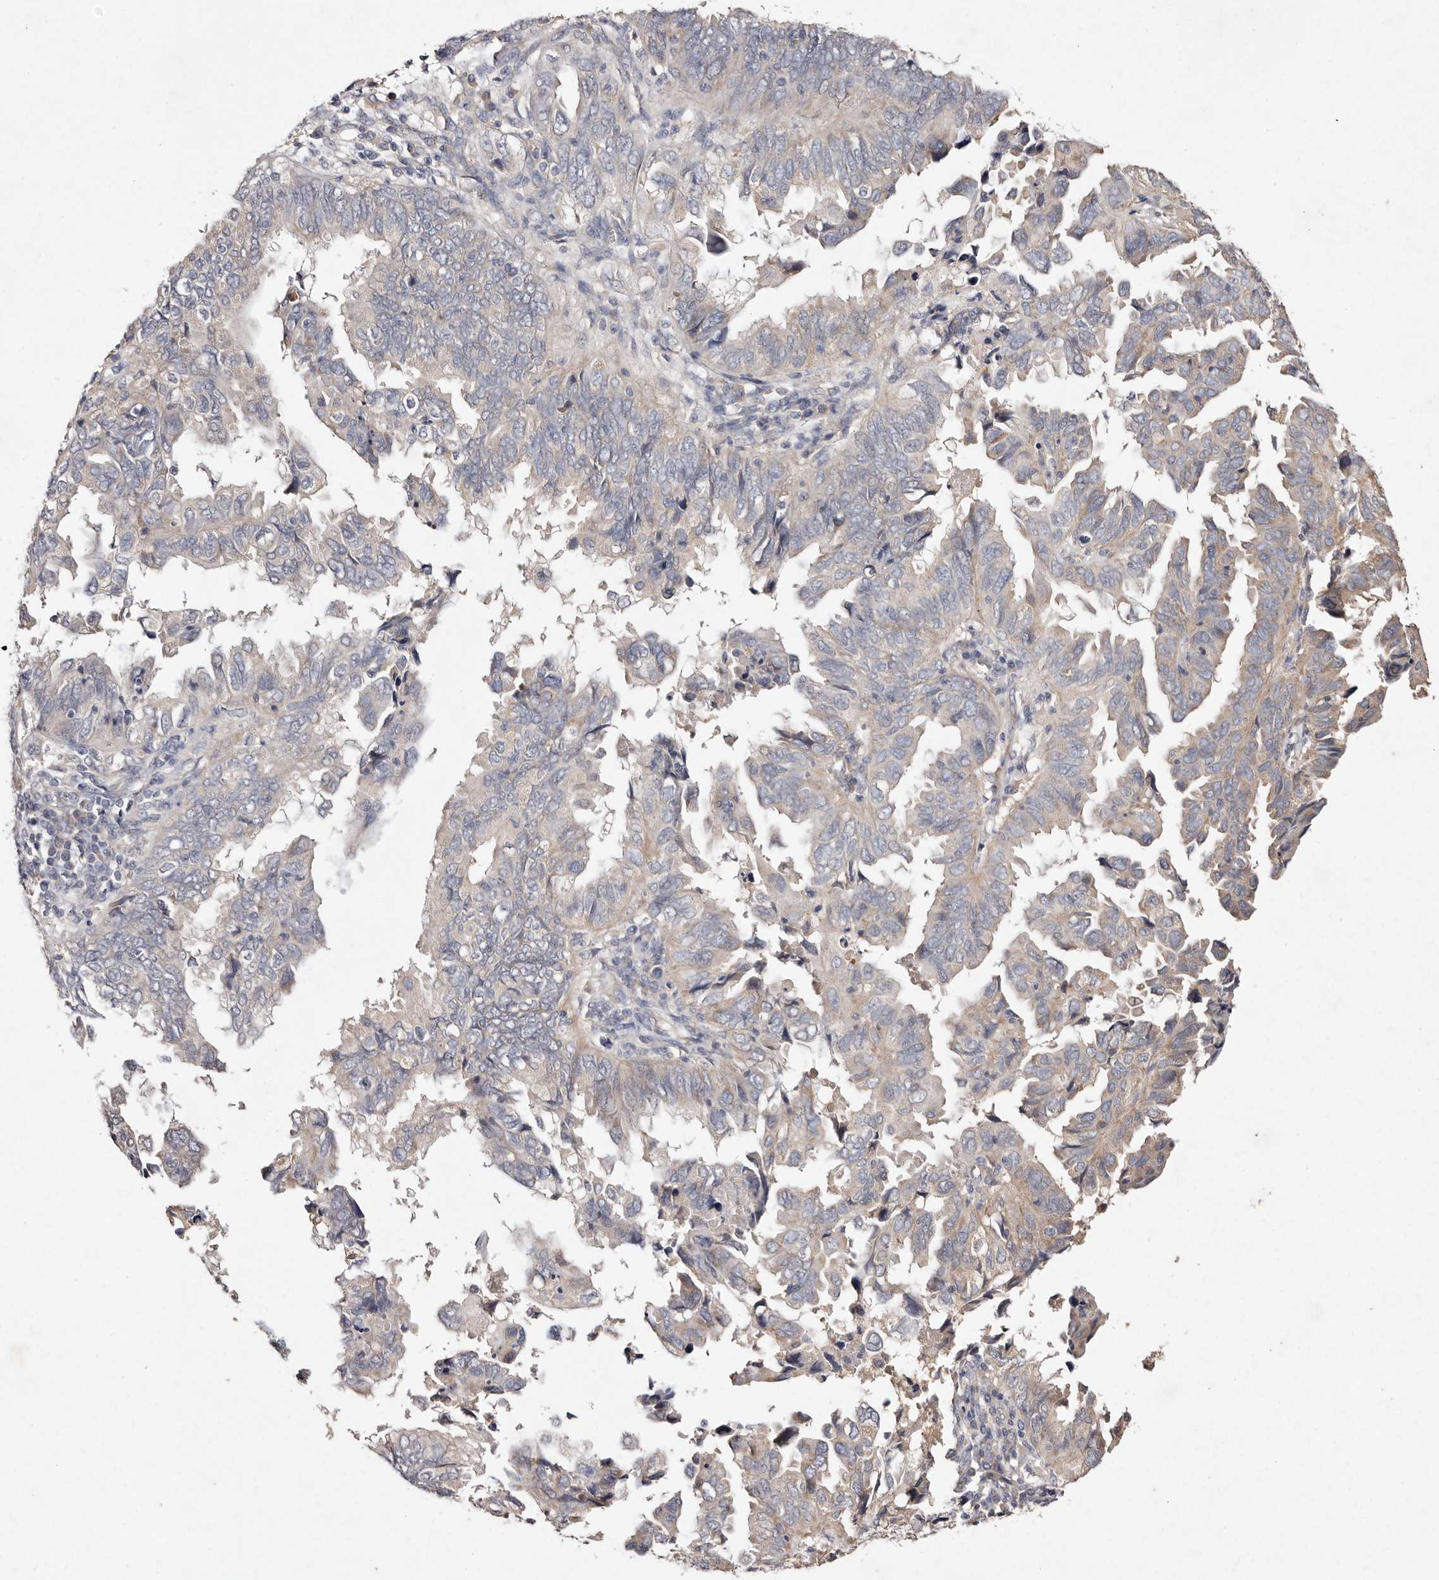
{"staining": {"intensity": "weak", "quantity": "<25%", "location": "cytoplasmic/membranous"}, "tissue": "endometrial cancer", "cell_type": "Tumor cells", "image_type": "cancer", "snomed": [{"axis": "morphology", "description": "Adenocarcinoma, NOS"}, {"axis": "topography", "description": "Uterus"}], "caption": "Immunohistochemical staining of endometrial adenocarcinoma shows no significant expression in tumor cells.", "gene": "TSC2", "patient": {"sex": "female", "age": 77}}